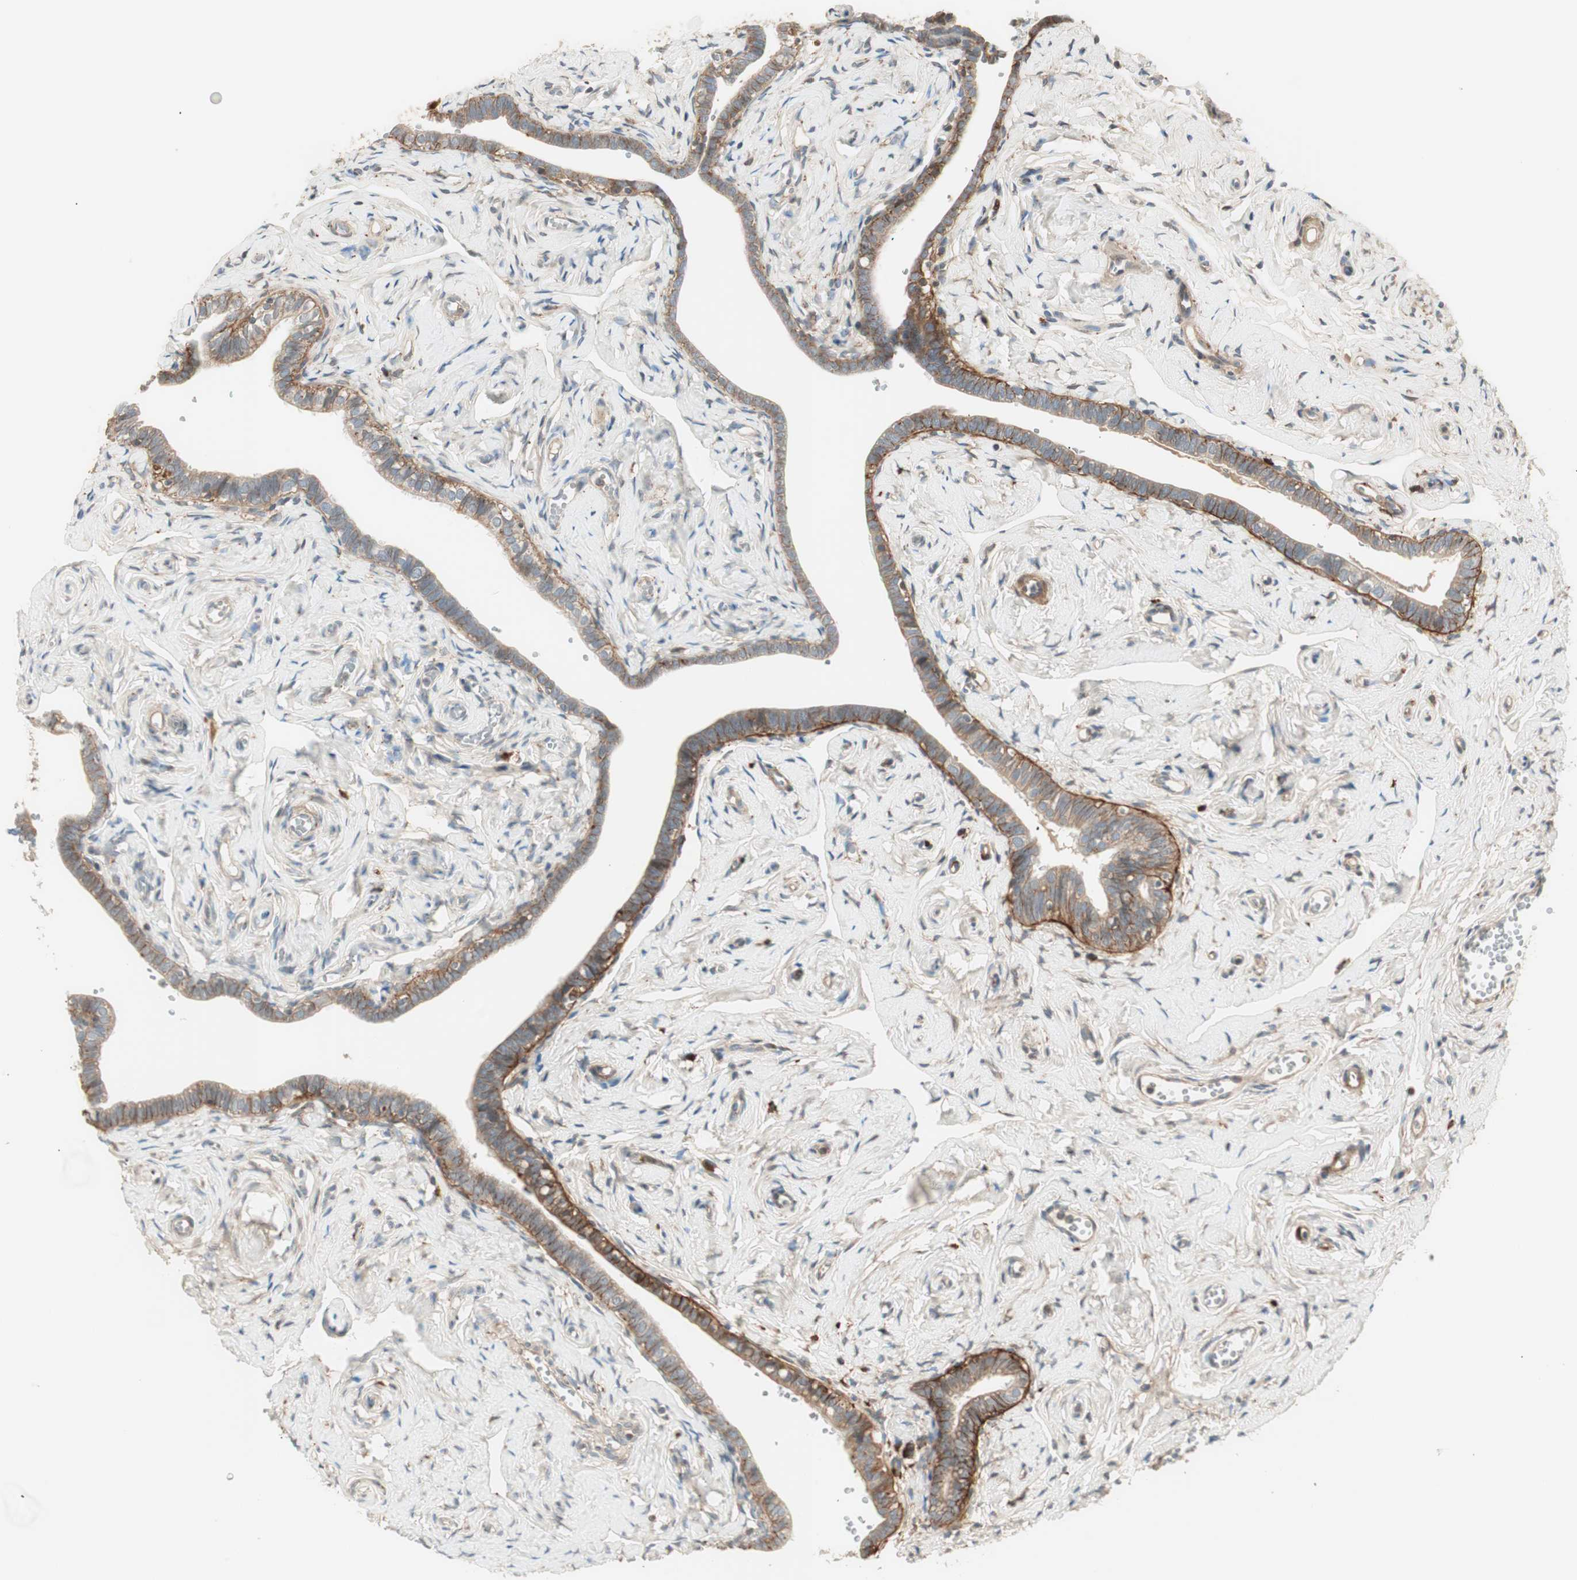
{"staining": {"intensity": "weak", "quantity": ">75%", "location": "cytoplasmic/membranous"}, "tissue": "fallopian tube", "cell_type": "Glandular cells", "image_type": "normal", "snomed": [{"axis": "morphology", "description": "Normal tissue, NOS"}, {"axis": "topography", "description": "Fallopian tube"}], "caption": "About >75% of glandular cells in normal fallopian tube demonstrate weak cytoplasmic/membranous protein expression as visualized by brown immunohistochemical staining.", "gene": "SFRP1", "patient": {"sex": "female", "age": 71}}